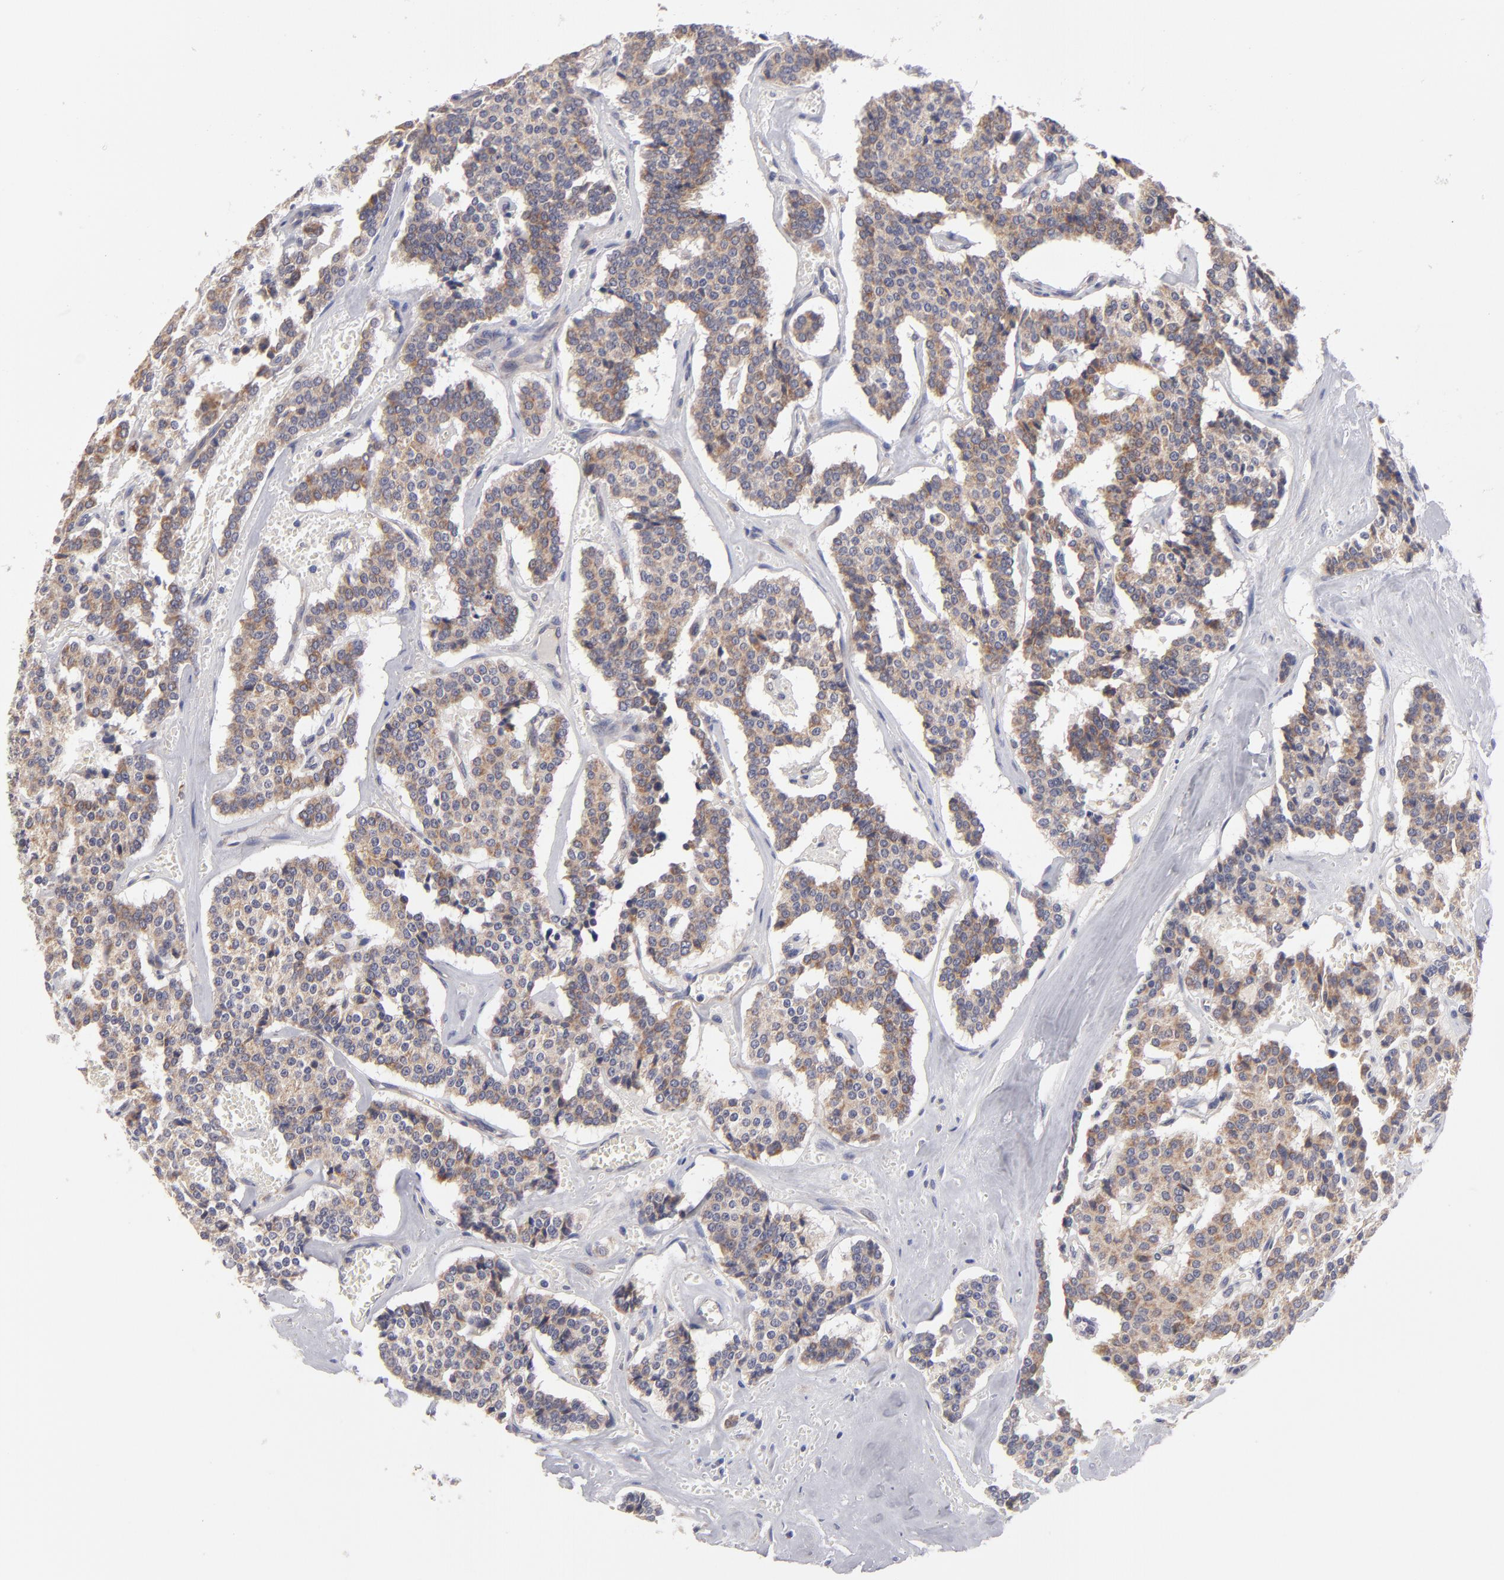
{"staining": {"intensity": "moderate", "quantity": ">75%", "location": "cytoplasmic/membranous"}, "tissue": "carcinoid", "cell_type": "Tumor cells", "image_type": "cancer", "snomed": [{"axis": "morphology", "description": "Carcinoid, malignant, NOS"}, {"axis": "topography", "description": "Bronchus"}], "caption": "Tumor cells exhibit medium levels of moderate cytoplasmic/membranous staining in about >75% of cells in human malignant carcinoid.", "gene": "HCCS", "patient": {"sex": "male", "age": 55}}